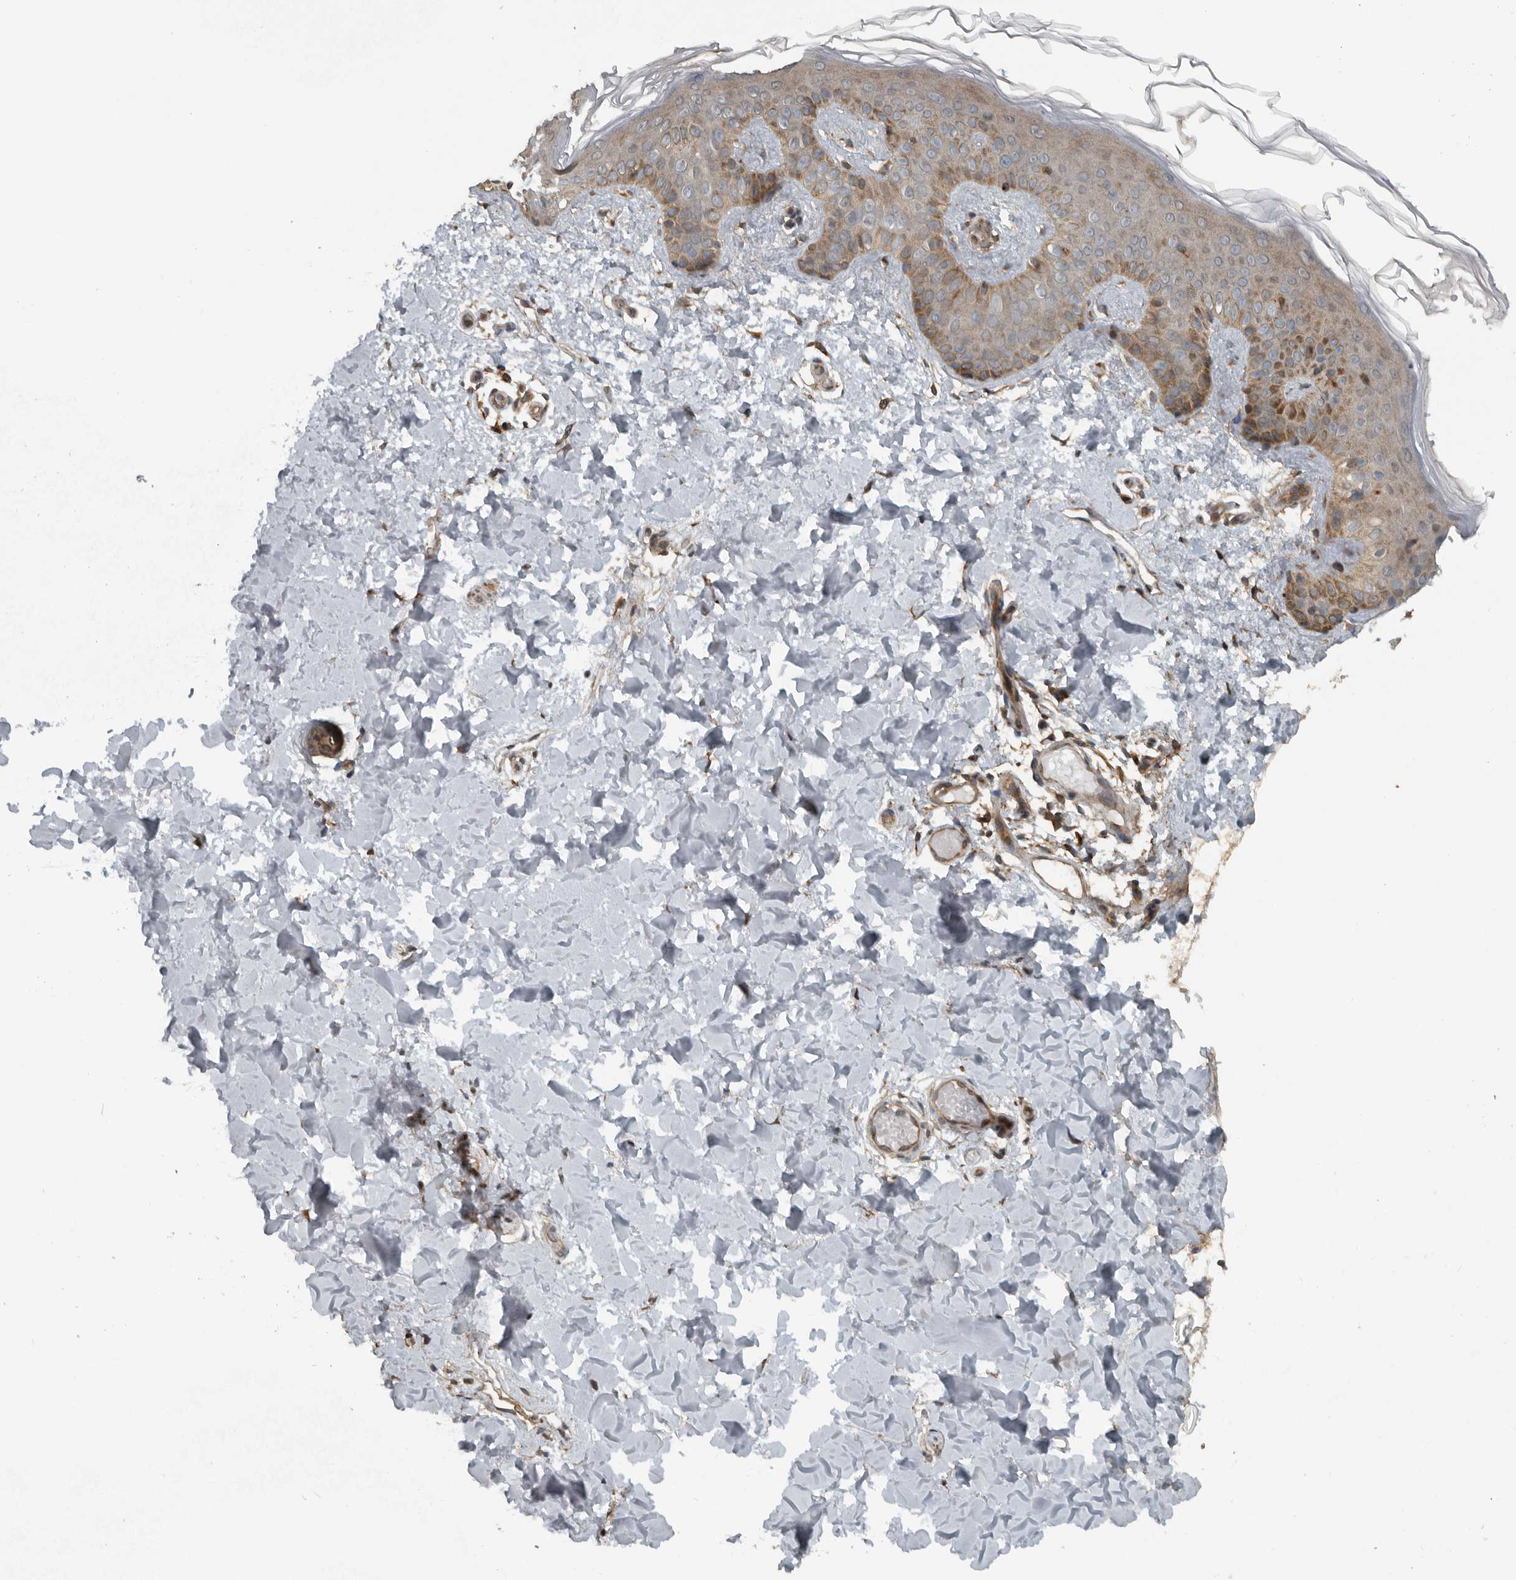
{"staining": {"intensity": "strong", "quantity": ">75%", "location": "cytoplasmic/membranous"}, "tissue": "skin", "cell_type": "Fibroblasts", "image_type": "normal", "snomed": [{"axis": "morphology", "description": "Normal tissue, NOS"}, {"axis": "morphology", "description": "Neoplasm, benign, NOS"}, {"axis": "topography", "description": "Skin"}, {"axis": "topography", "description": "Soft tissue"}], "caption": "Strong cytoplasmic/membranous positivity for a protein is appreciated in about >75% of fibroblasts of normal skin using immunohistochemistry.", "gene": "AMFR", "patient": {"sex": "male", "age": 26}}